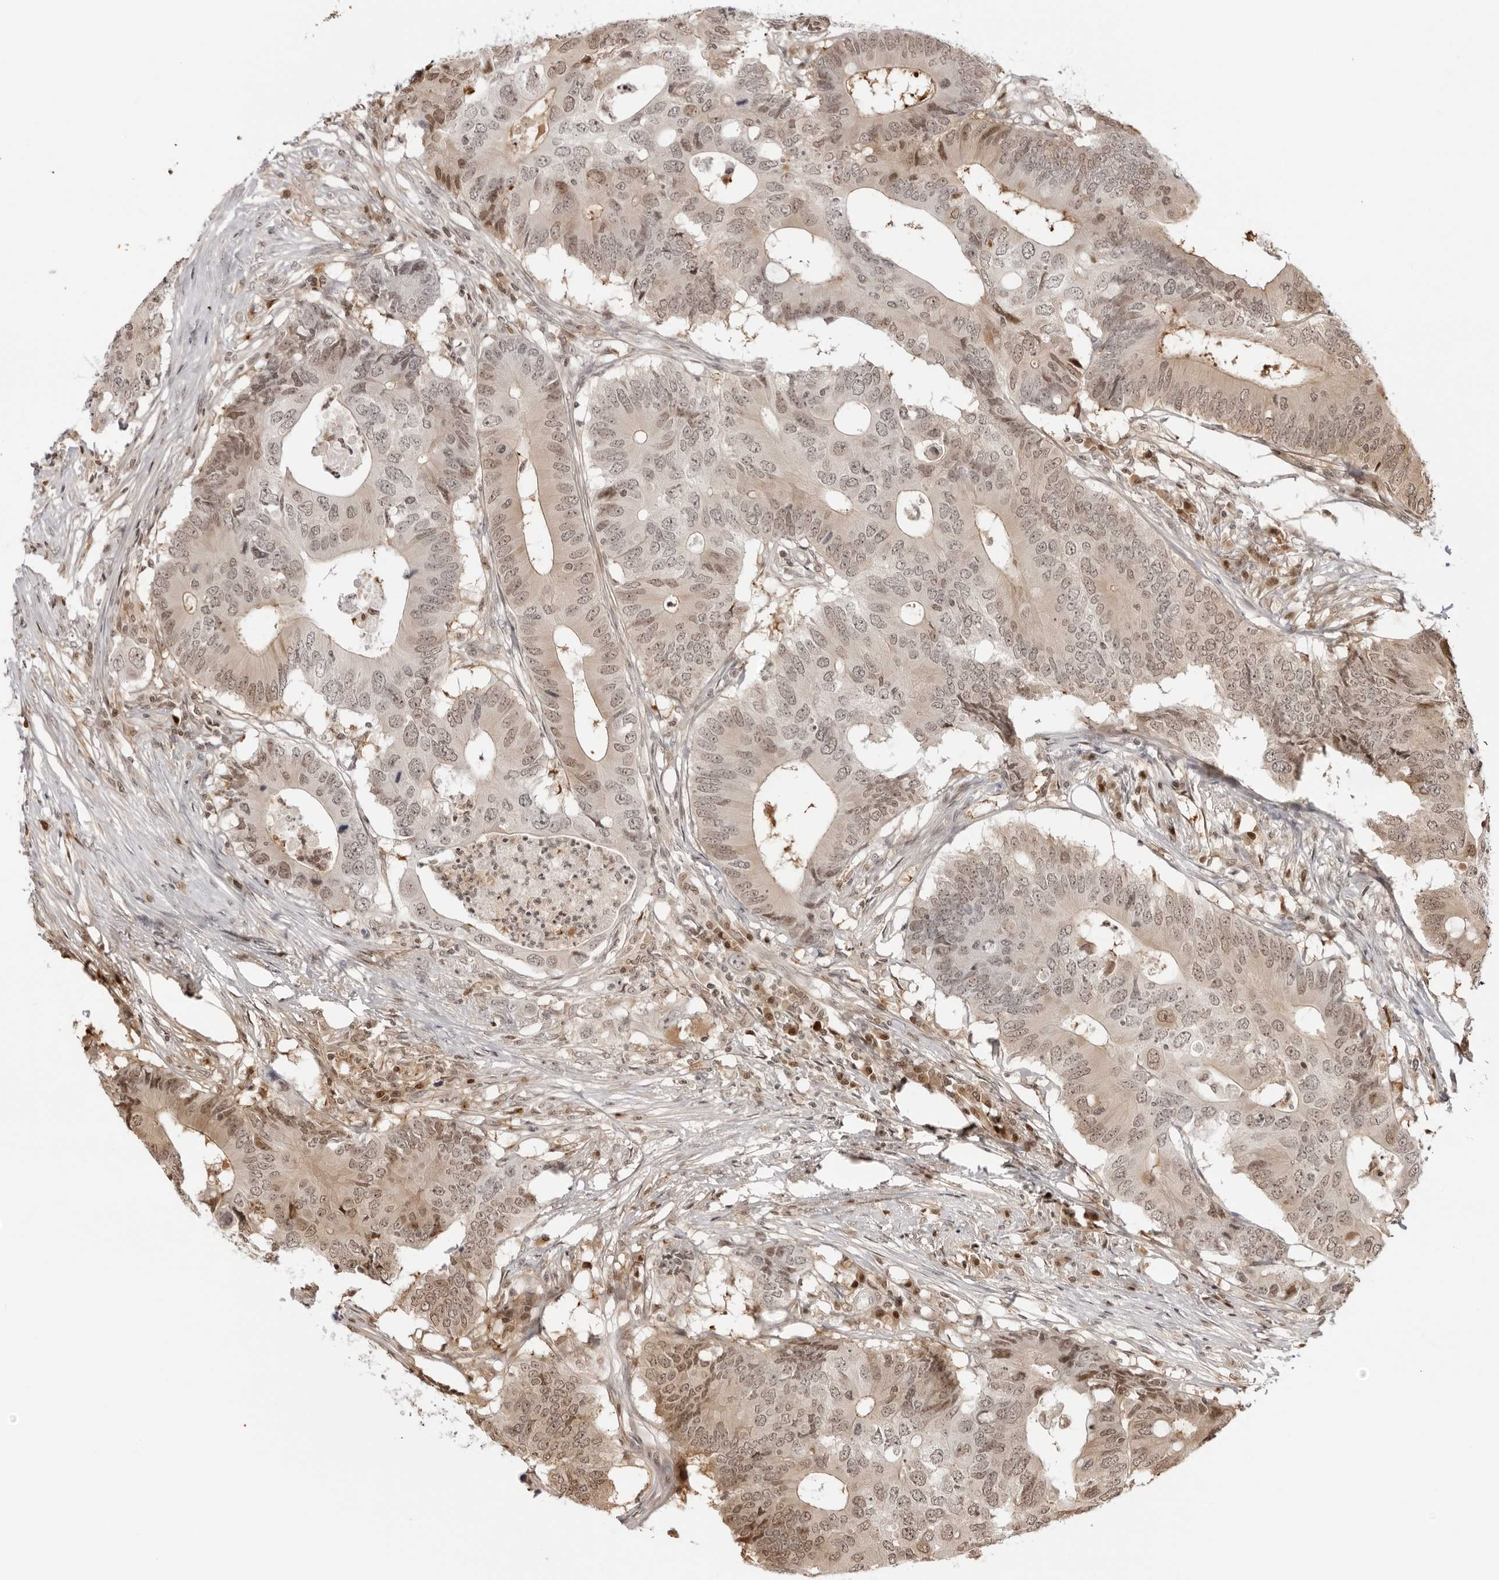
{"staining": {"intensity": "weak", "quantity": "<25%", "location": "nuclear"}, "tissue": "colorectal cancer", "cell_type": "Tumor cells", "image_type": "cancer", "snomed": [{"axis": "morphology", "description": "Adenocarcinoma, NOS"}, {"axis": "topography", "description": "Colon"}], "caption": "Immunohistochemical staining of human adenocarcinoma (colorectal) demonstrates no significant positivity in tumor cells.", "gene": "RNF146", "patient": {"sex": "male", "age": 71}}